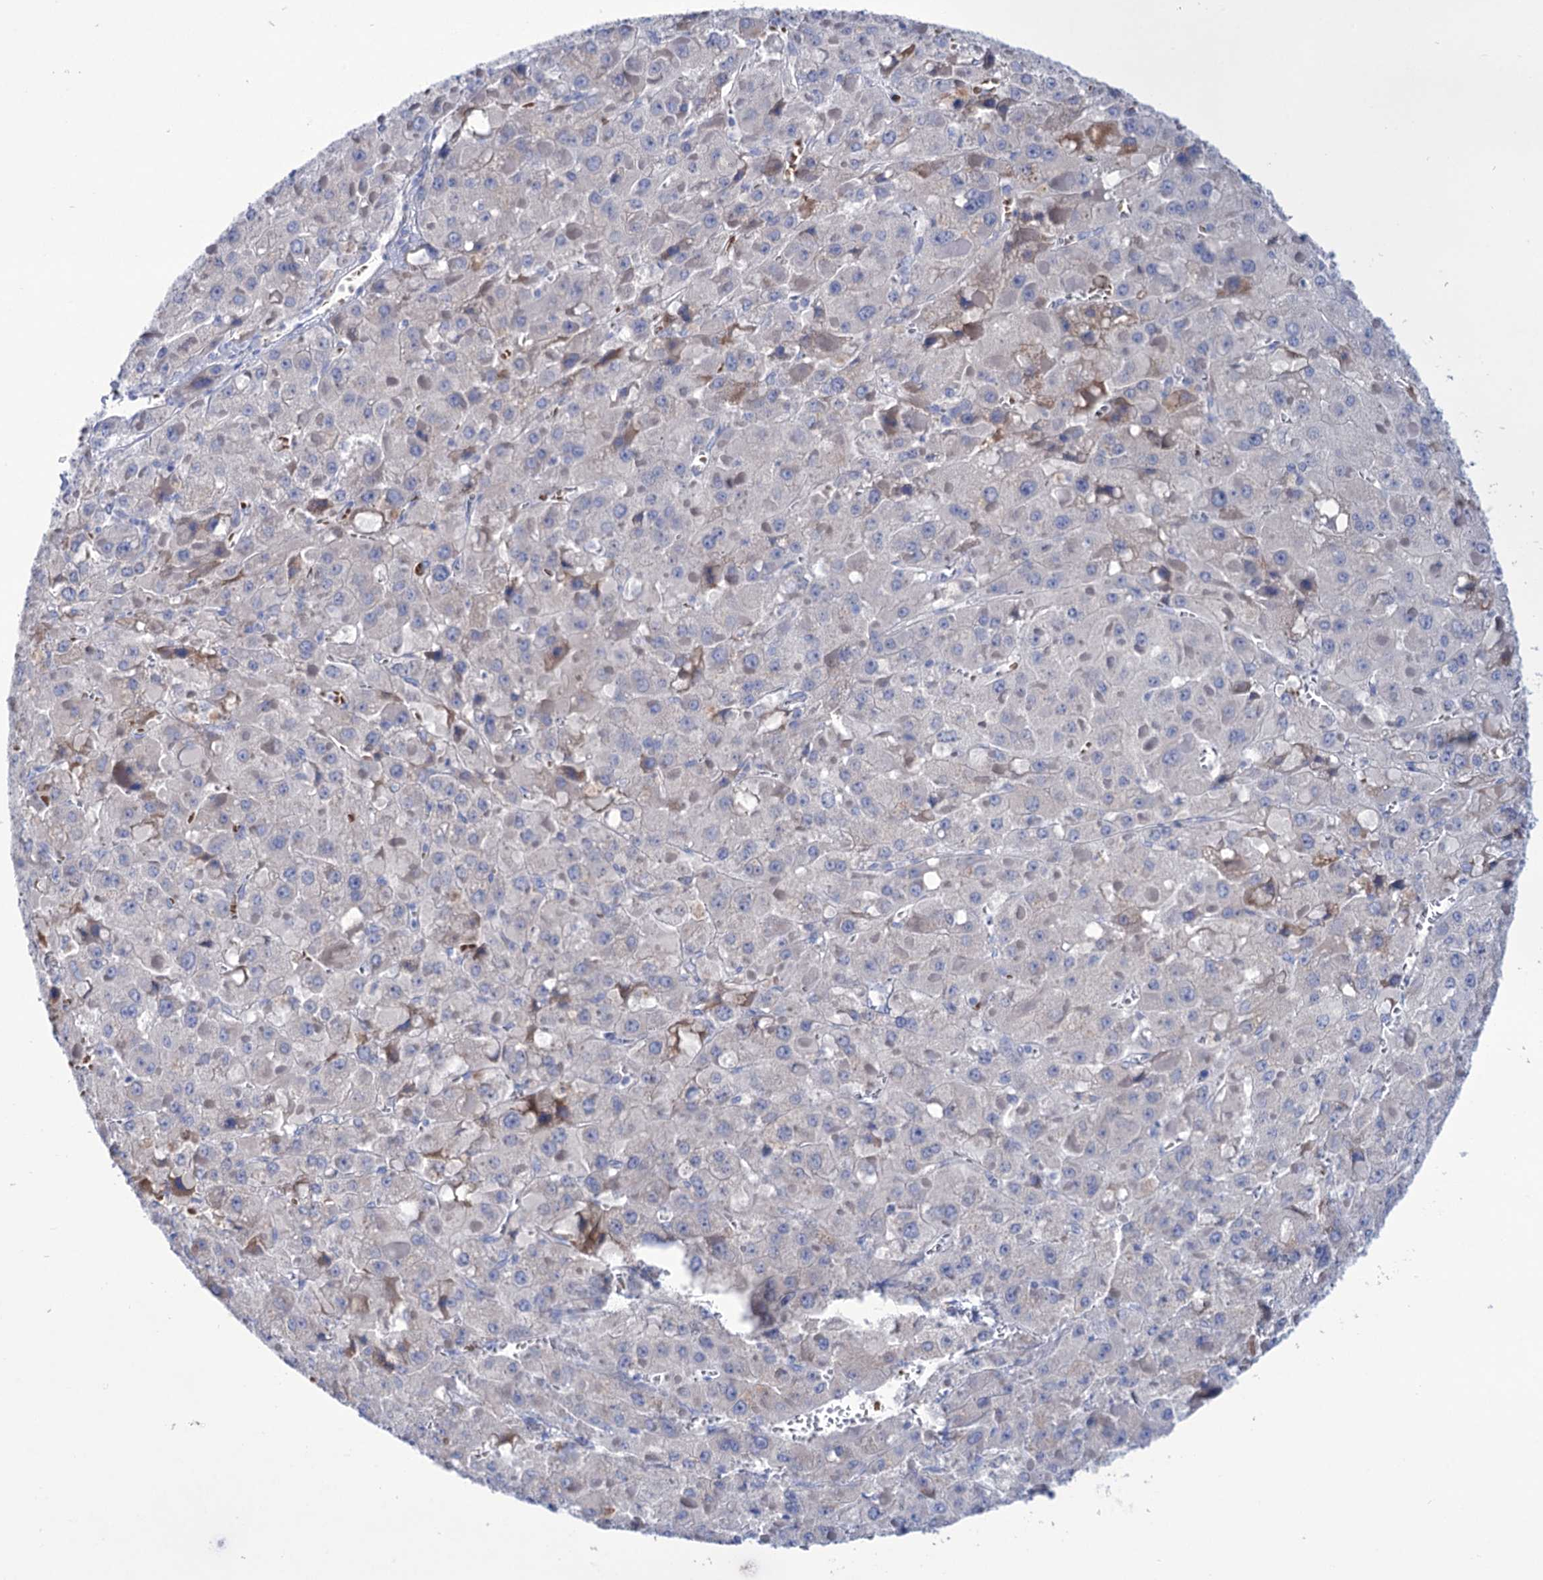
{"staining": {"intensity": "negative", "quantity": "none", "location": "none"}, "tissue": "liver cancer", "cell_type": "Tumor cells", "image_type": "cancer", "snomed": [{"axis": "morphology", "description": "Carcinoma, Hepatocellular, NOS"}, {"axis": "topography", "description": "Liver"}], "caption": "Immunohistochemistry (IHC) micrograph of neoplastic tissue: human liver cancer (hepatocellular carcinoma) stained with DAB shows no significant protein expression in tumor cells. The staining is performed using DAB (3,3'-diaminobenzidine) brown chromogen with nuclei counter-stained in using hematoxylin.", "gene": "YARS2", "patient": {"sex": "female", "age": 73}}